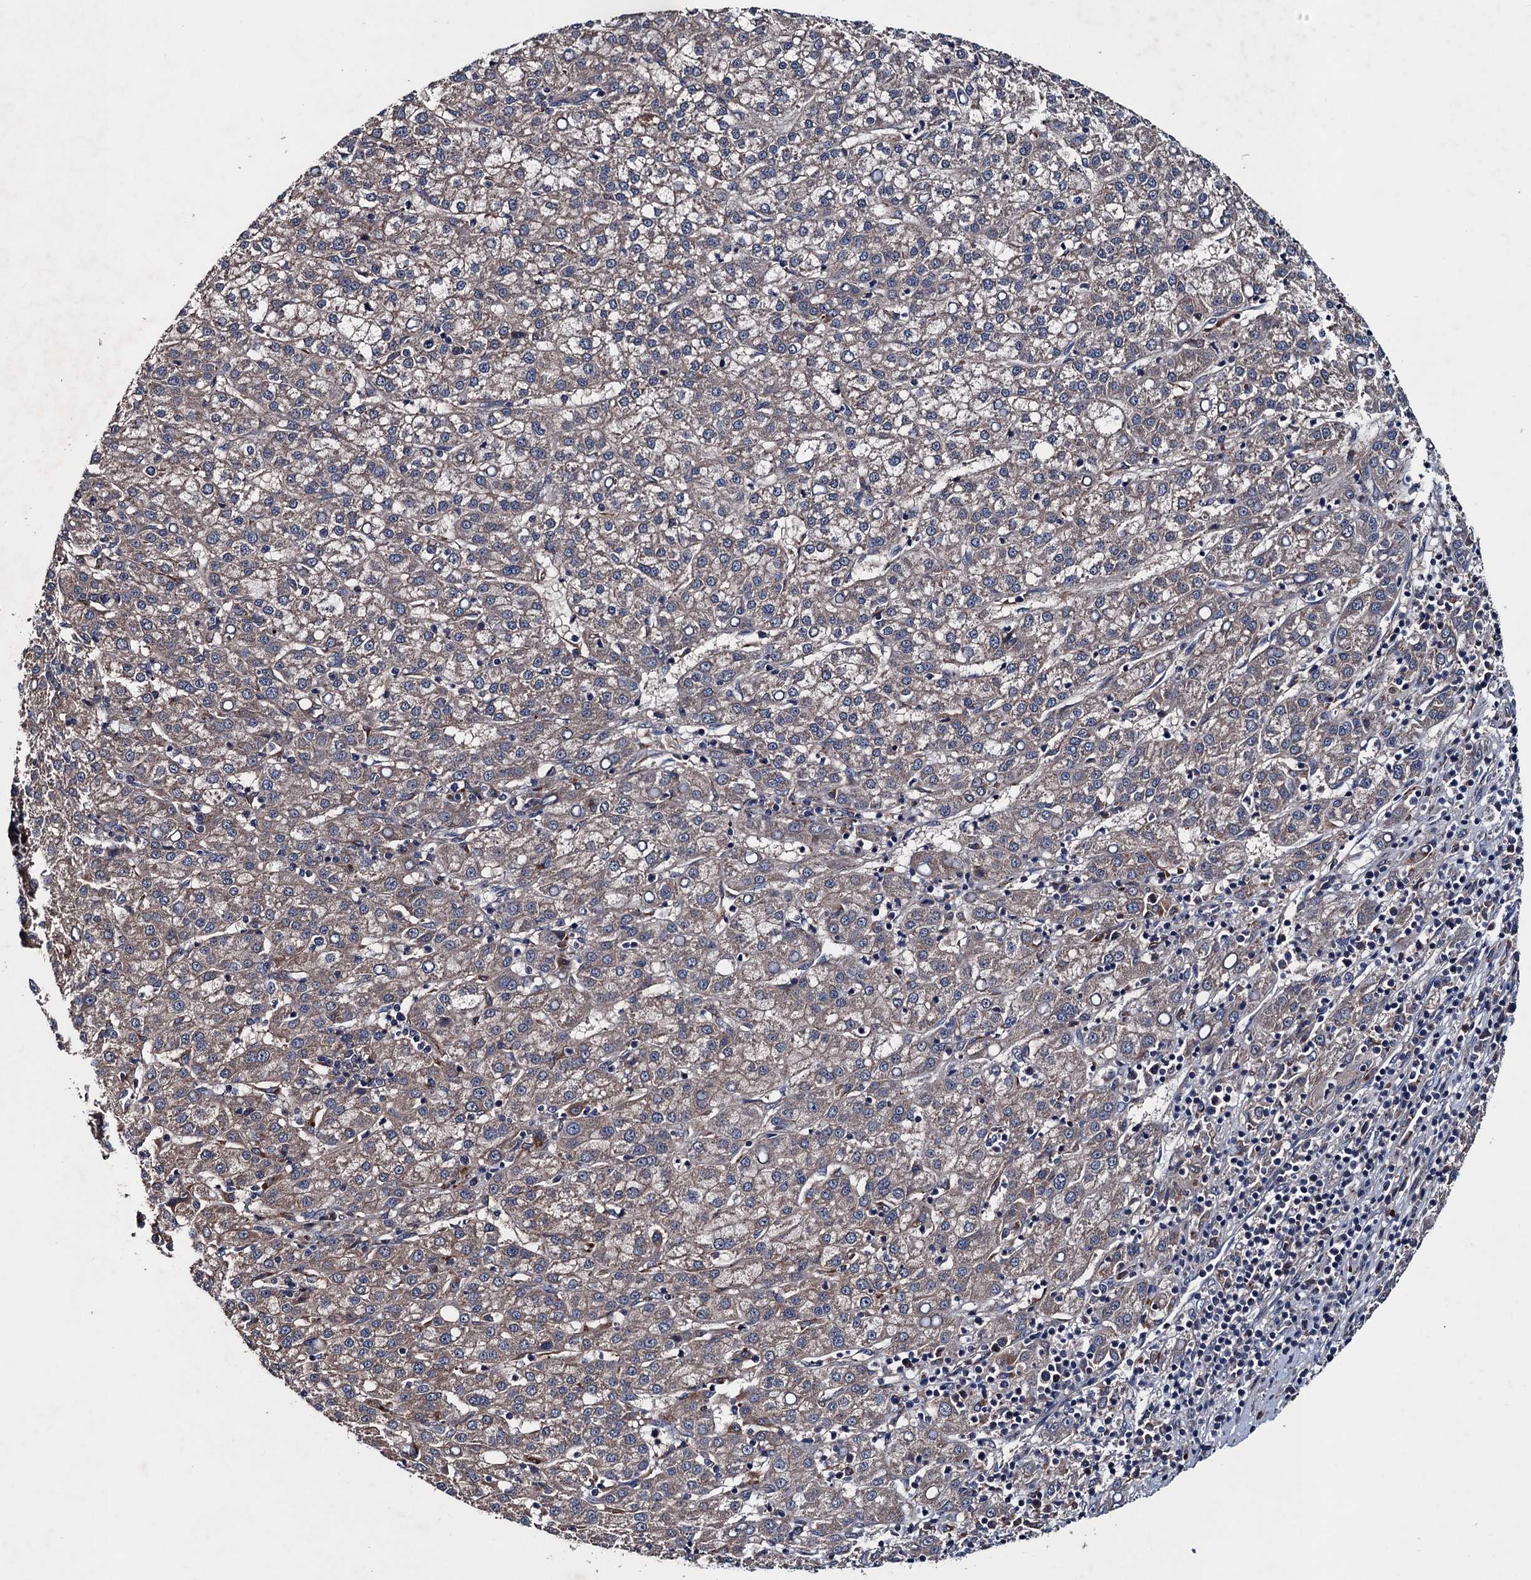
{"staining": {"intensity": "weak", "quantity": "25%-75%", "location": "cytoplasmic/membranous"}, "tissue": "liver cancer", "cell_type": "Tumor cells", "image_type": "cancer", "snomed": [{"axis": "morphology", "description": "Carcinoma, Hepatocellular, NOS"}, {"axis": "topography", "description": "Liver"}], "caption": "IHC image of human liver hepatocellular carcinoma stained for a protein (brown), which displays low levels of weak cytoplasmic/membranous staining in approximately 25%-75% of tumor cells.", "gene": "BLTP3B", "patient": {"sex": "female", "age": 58}}